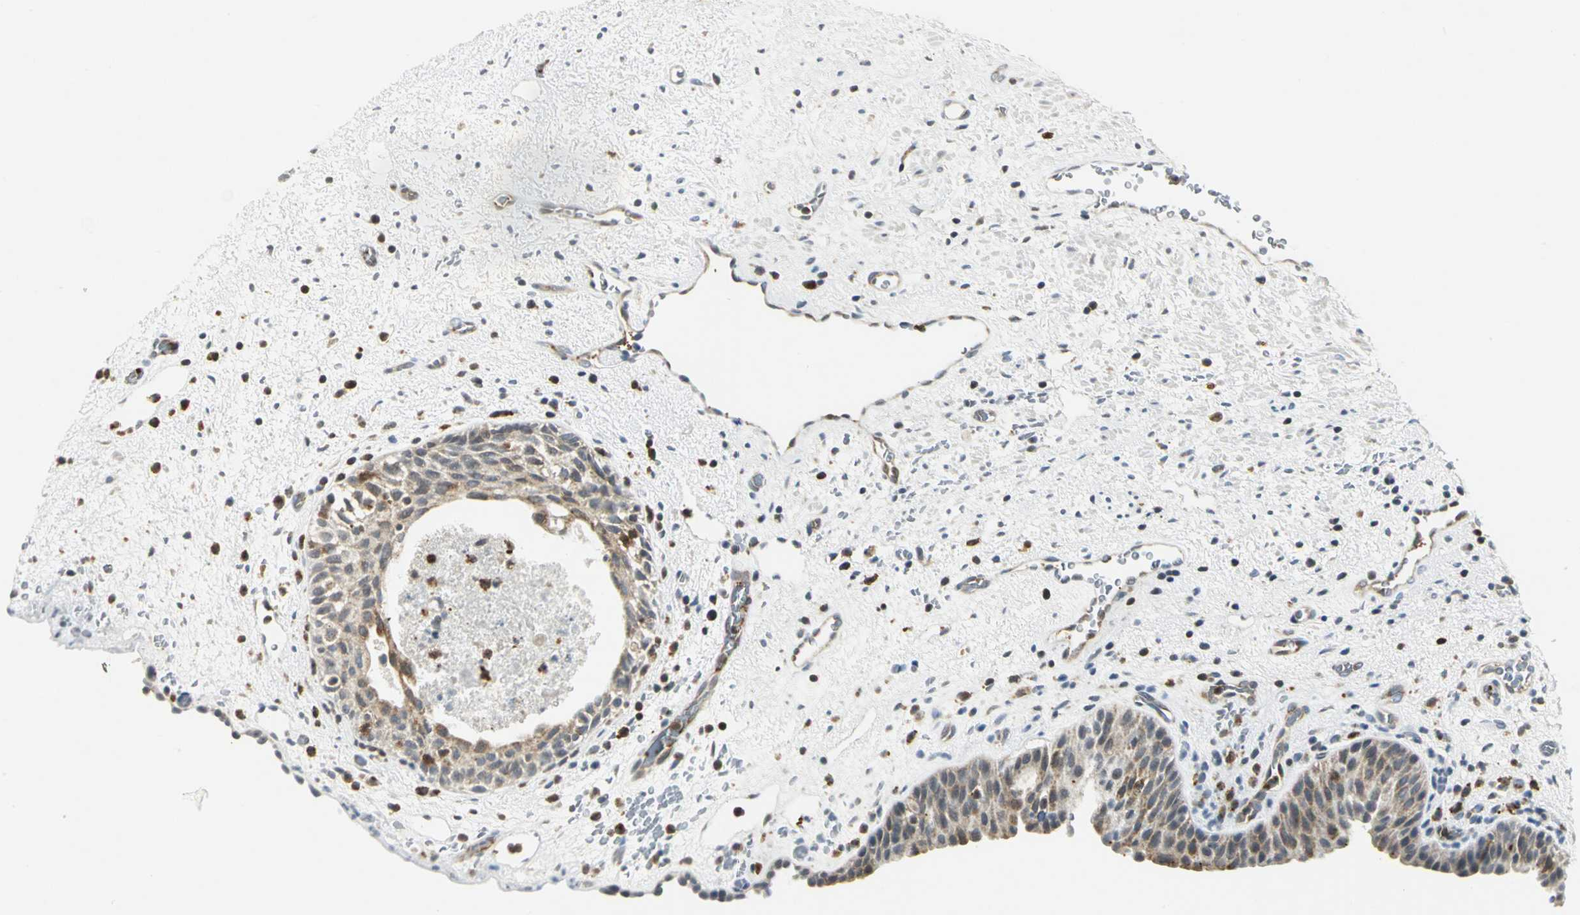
{"staining": {"intensity": "moderate", "quantity": ">75%", "location": "cytoplasmic/membranous"}, "tissue": "urinary bladder", "cell_type": "Urothelial cells", "image_type": "normal", "snomed": [{"axis": "morphology", "description": "Normal tissue, NOS"}, {"axis": "topography", "description": "Urinary bladder"}], "caption": "High-magnification brightfield microscopy of benign urinary bladder stained with DAB (3,3'-diaminobenzidine) (brown) and counterstained with hematoxylin (blue). urothelial cells exhibit moderate cytoplasmic/membranous positivity is present in approximately>75% of cells.", "gene": "USP40", "patient": {"sex": "male", "age": 48}}